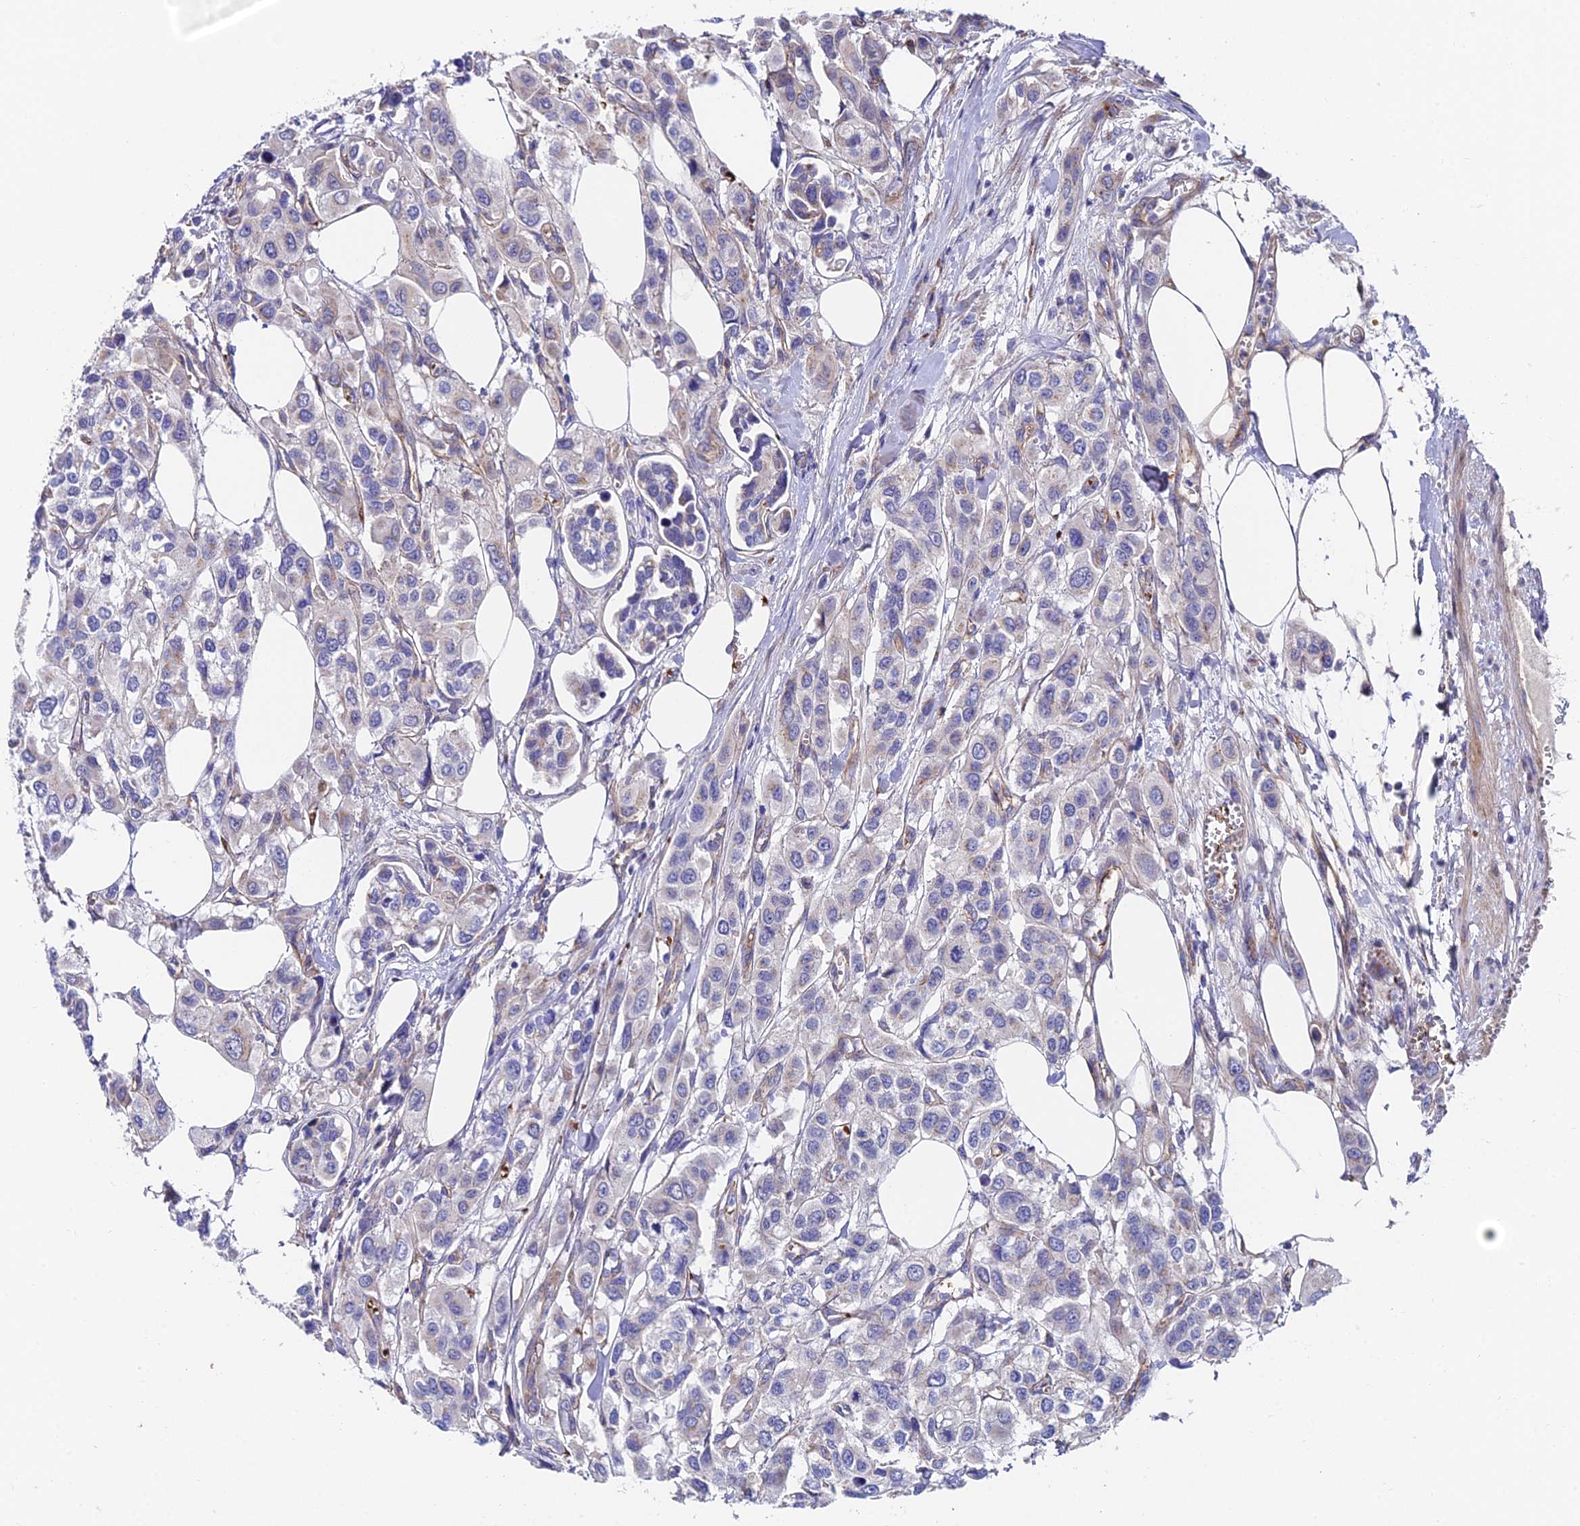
{"staining": {"intensity": "negative", "quantity": "none", "location": "none"}, "tissue": "urothelial cancer", "cell_type": "Tumor cells", "image_type": "cancer", "snomed": [{"axis": "morphology", "description": "Urothelial carcinoma, High grade"}, {"axis": "topography", "description": "Urinary bladder"}], "caption": "This is an immunohistochemistry (IHC) photomicrograph of human urothelial carcinoma (high-grade). There is no expression in tumor cells.", "gene": "ADGRF3", "patient": {"sex": "male", "age": 67}}